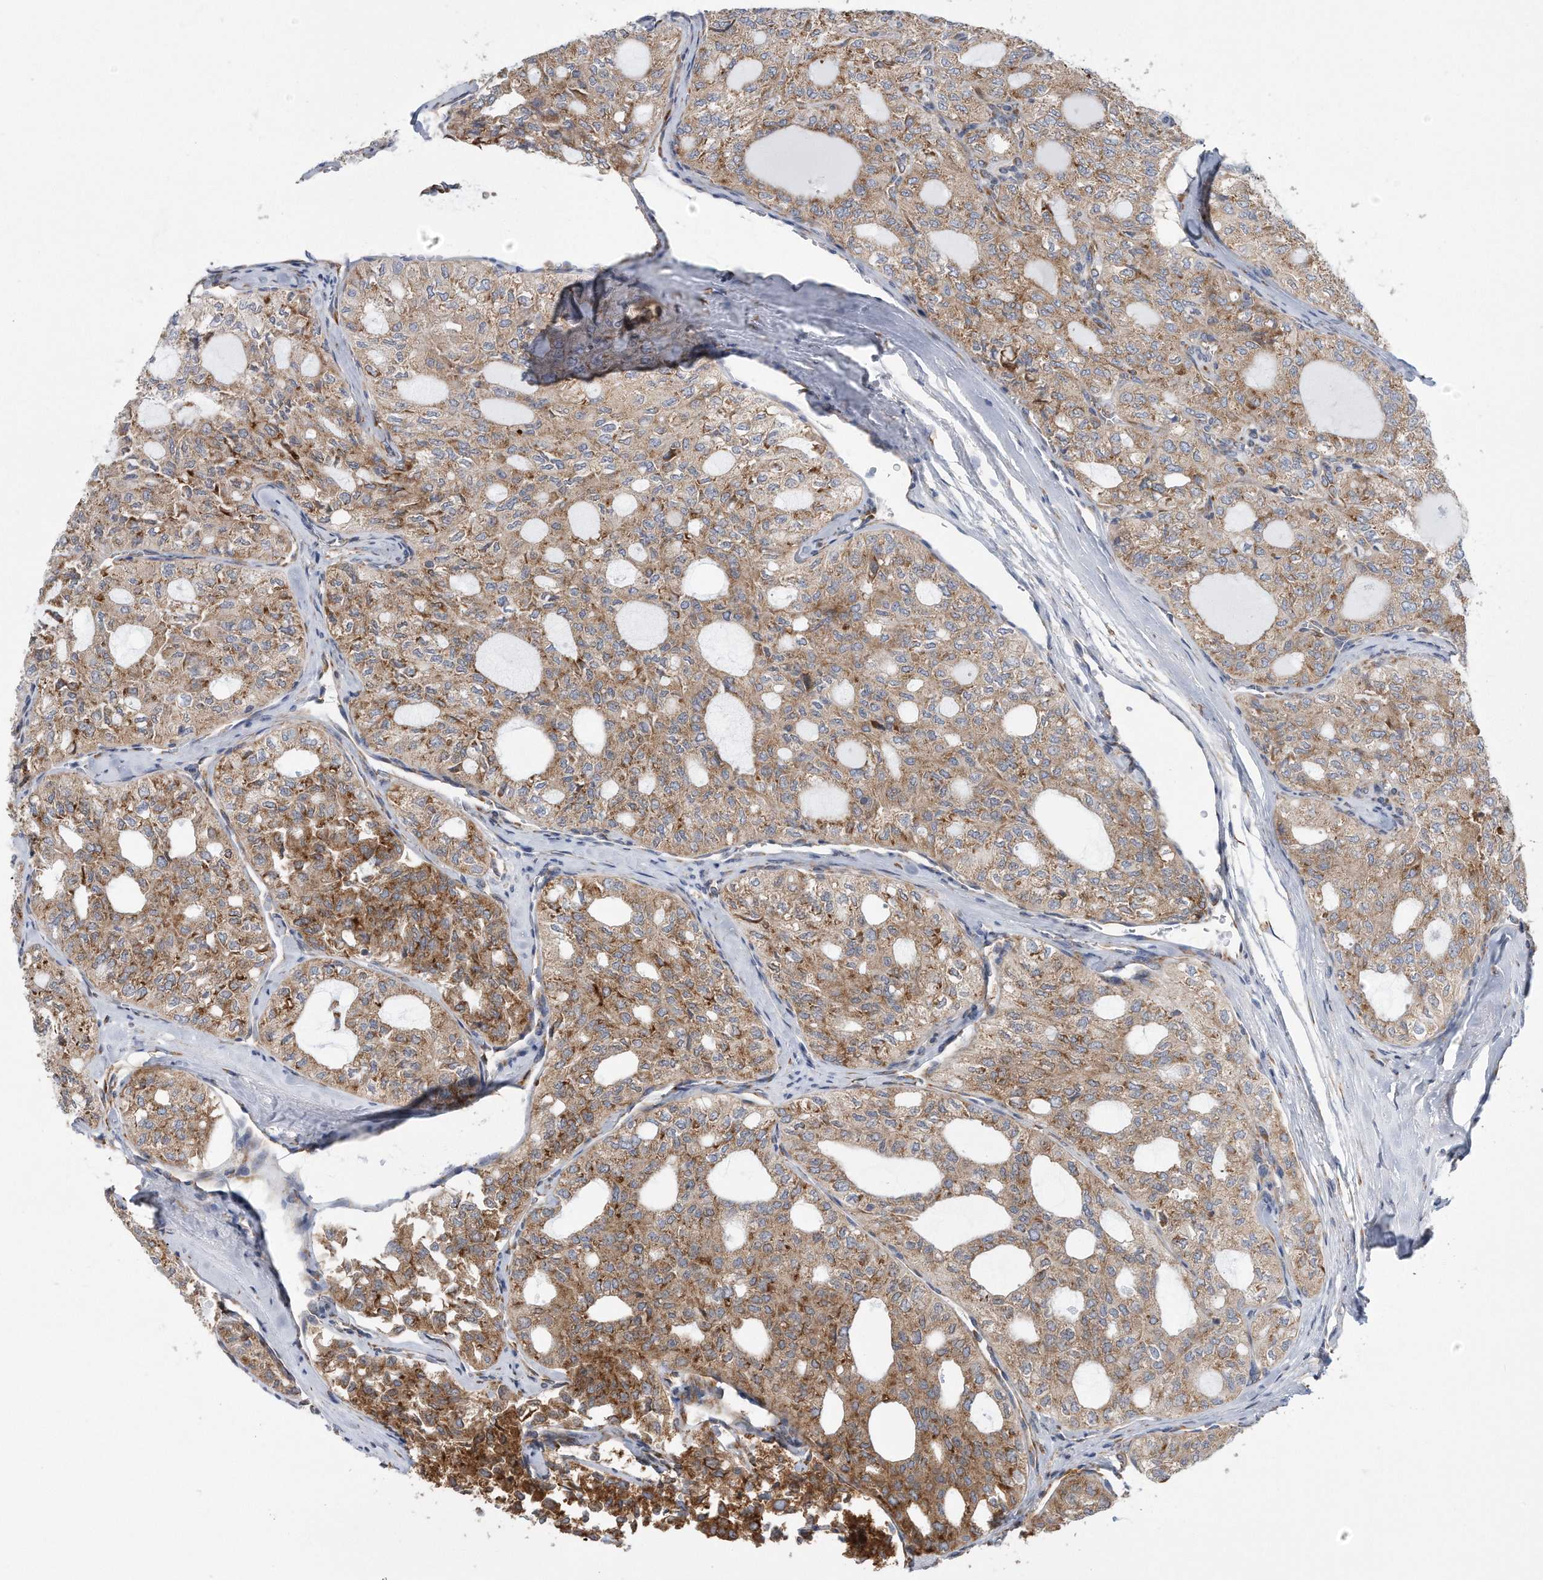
{"staining": {"intensity": "moderate", "quantity": ">75%", "location": "cytoplasmic/membranous"}, "tissue": "thyroid cancer", "cell_type": "Tumor cells", "image_type": "cancer", "snomed": [{"axis": "morphology", "description": "Follicular adenoma carcinoma, NOS"}, {"axis": "topography", "description": "Thyroid gland"}], "caption": "Human thyroid cancer (follicular adenoma carcinoma) stained with a protein marker reveals moderate staining in tumor cells.", "gene": "RPL26L1", "patient": {"sex": "male", "age": 75}}